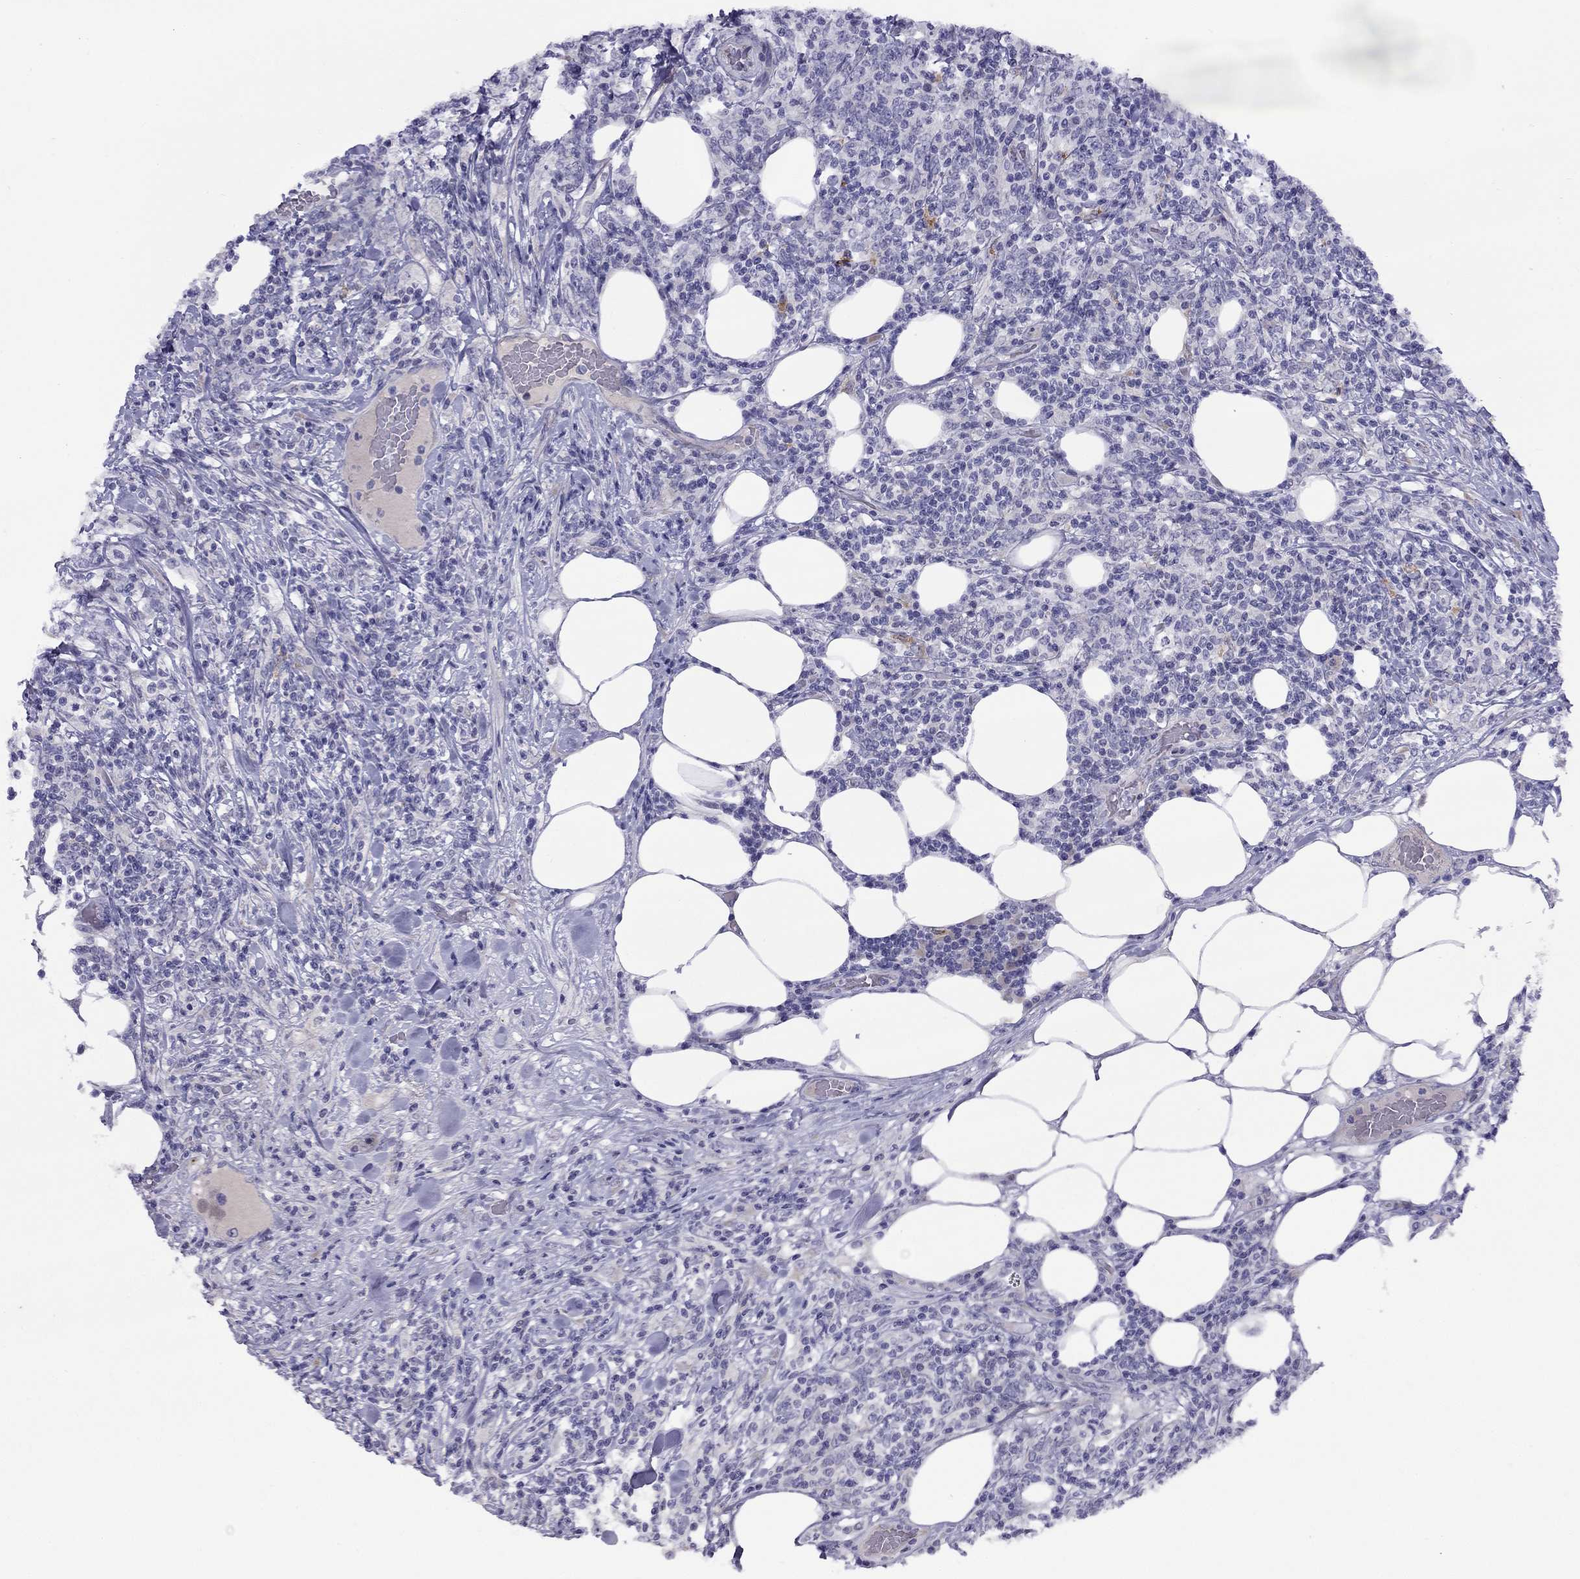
{"staining": {"intensity": "negative", "quantity": "none", "location": "none"}, "tissue": "lymphoma", "cell_type": "Tumor cells", "image_type": "cancer", "snomed": [{"axis": "morphology", "description": "Malignant lymphoma, non-Hodgkin's type, High grade"}, {"axis": "topography", "description": "Lymph node"}], "caption": "The histopathology image shows no staining of tumor cells in malignant lymphoma, non-Hodgkin's type (high-grade).", "gene": "CPNE4", "patient": {"sex": "female", "age": 84}}